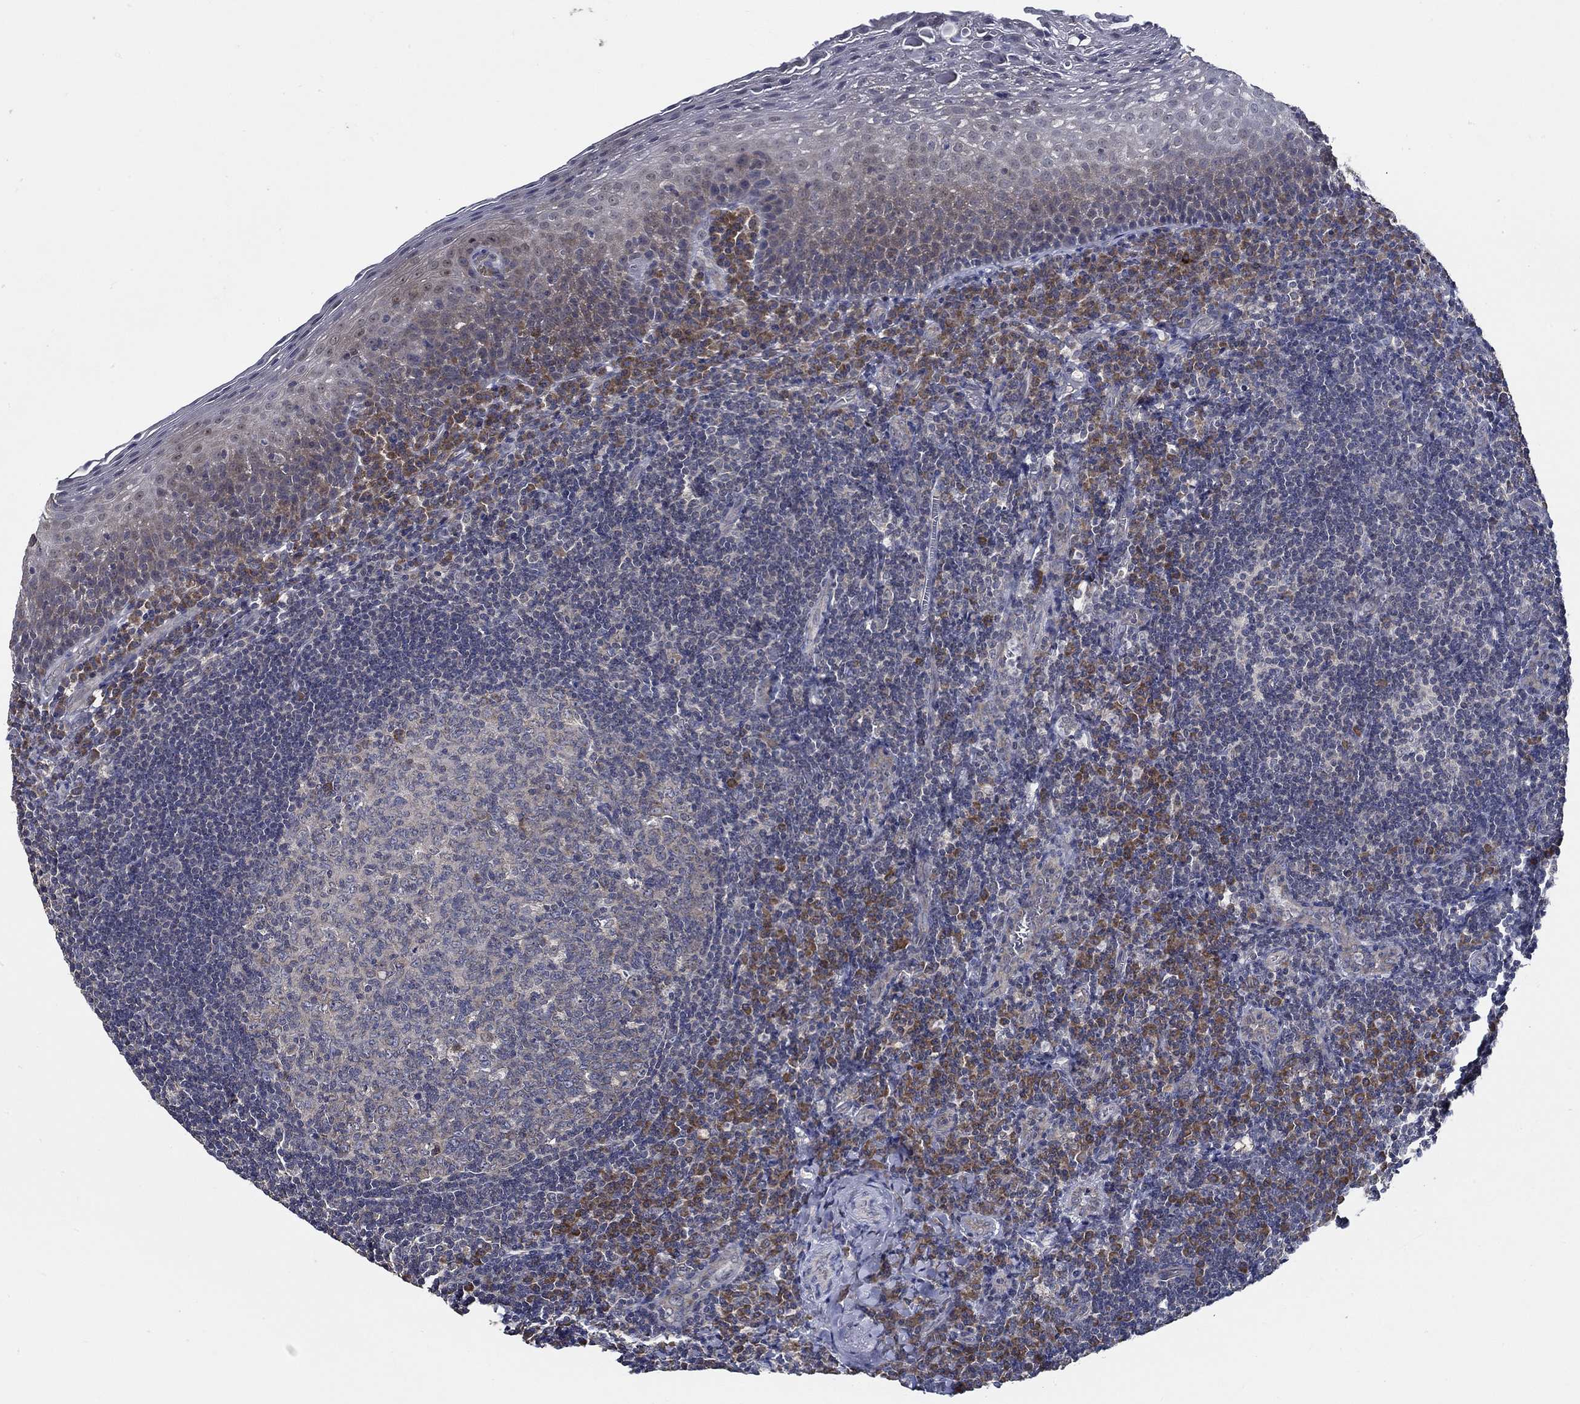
{"staining": {"intensity": "moderate", "quantity": "<25%", "location": "cytoplasmic/membranous"}, "tissue": "tonsil", "cell_type": "Germinal center cells", "image_type": "normal", "snomed": [{"axis": "morphology", "description": "Normal tissue, NOS"}, {"axis": "morphology", "description": "Inflammation, NOS"}, {"axis": "topography", "description": "Tonsil"}], "caption": "IHC staining of normal tonsil, which demonstrates low levels of moderate cytoplasmic/membranous expression in about <25% of germinal center cells indicating moderate cytoplasmic/membranous protein staining. The staining was performed using DAB (brown) for protein detection and nuclei were counterstained in hematoxylin (blue).", "gene": "WDR53", "patient": {"sex": "female", "age": 31}}